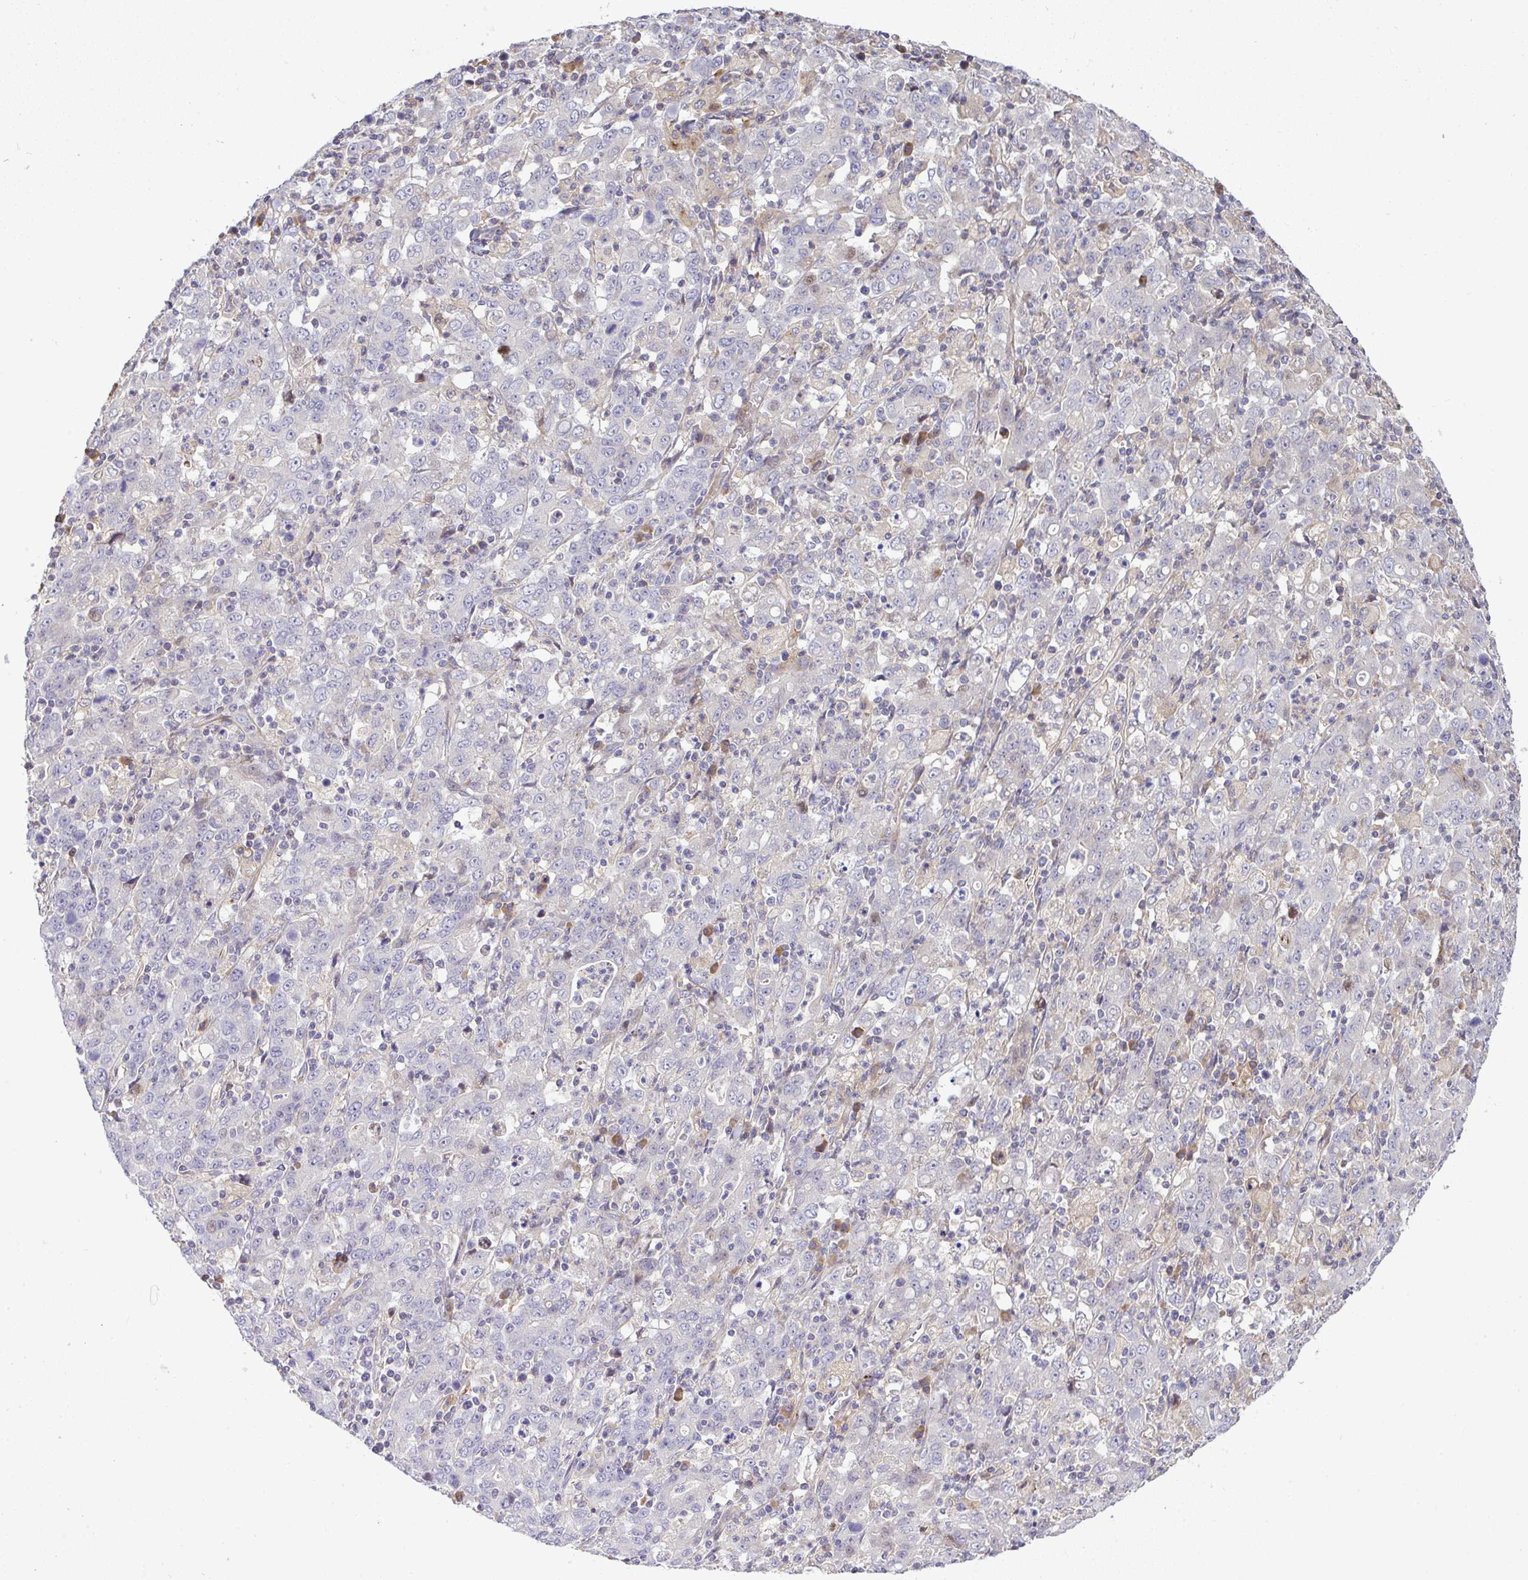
{"staining": {"intensity": "negative", "quantity": "none", "location": "none"}, "tissue": "stomach cancer", "cell_type": "Tumor cells", "image_type": "cancer", "snomed": [{"axis": "morphology", "description": "Adenocarcinoma, NOS"}, {"axis": "topography", "description": "Stomach, upper"}], "caption": "This is an immunohistochemistry (IHC) photomicrograph of human stomach adenocarcinoma. There is no positivity in tumor cells.", "gene": "GRID2", "patient": {"sex": "male", "age": 69}}